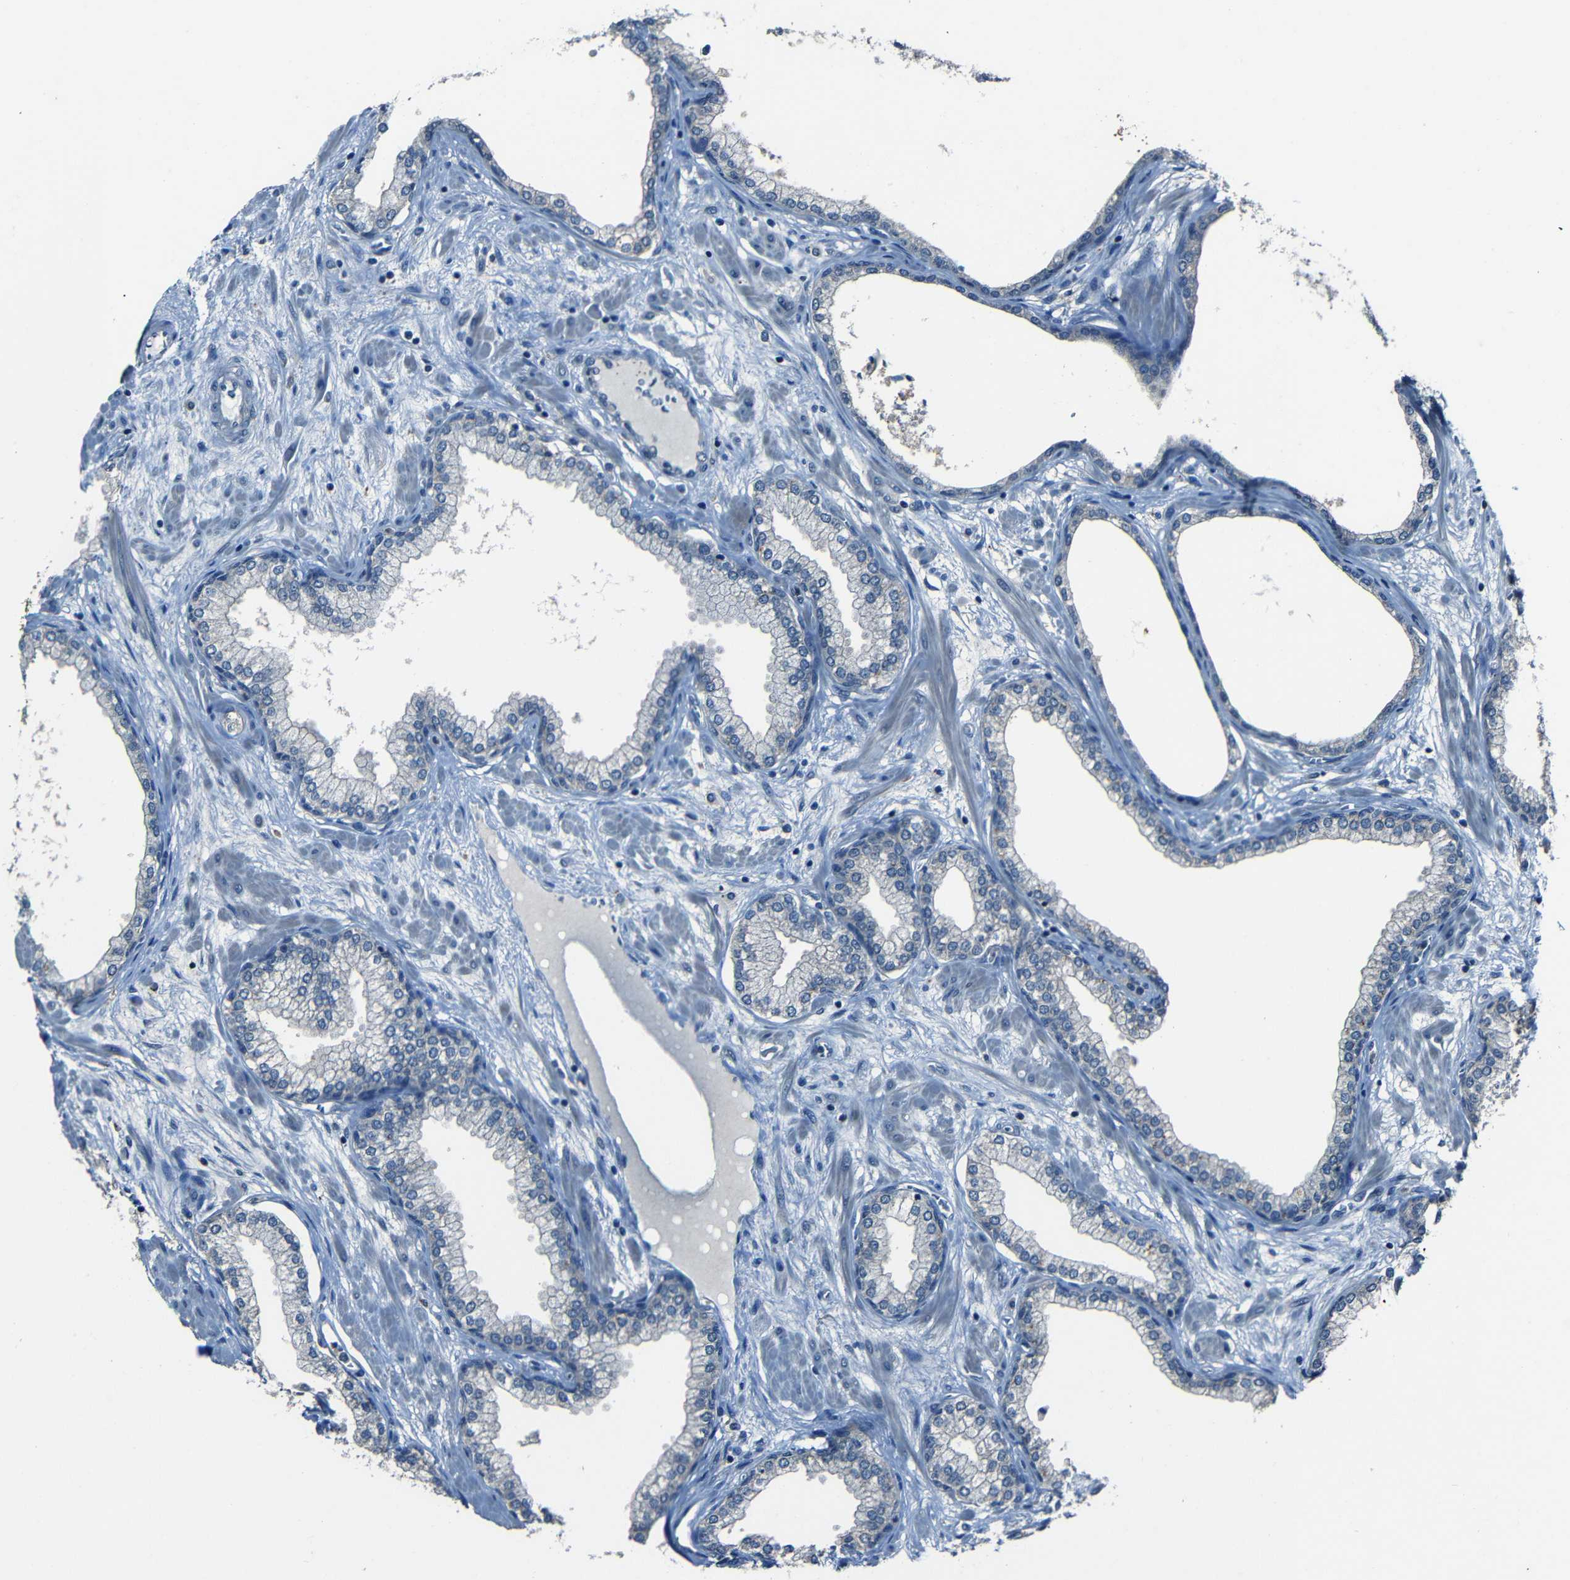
{"staining": {"intensity": "negative", "quantity": "none", "location": "none"}, "tissue": "prostate", "cell_type": "Glandular cells", "image_type": "normal", "snomed": [{"axis": "morphology", "description": "Normal tissue, NOS"}, {"axis": "morphology", "description": "Urothelial carcinoma, Low grade"}, {"axis": "topography", "description": "Urinary bladder"}, {"axis": "topography", "description": "Prostate"}], "caption": "The histopathology image displays no staining of glandular cells in benign prostate. Brightfield microscopy of IHC stained with DAB (3,3'-diaminobenzidine) (brown) and hematoxylin (blue), captured at high magnification.", "gene": "SLA", "patient": {"sex": "male", "age": 60}}